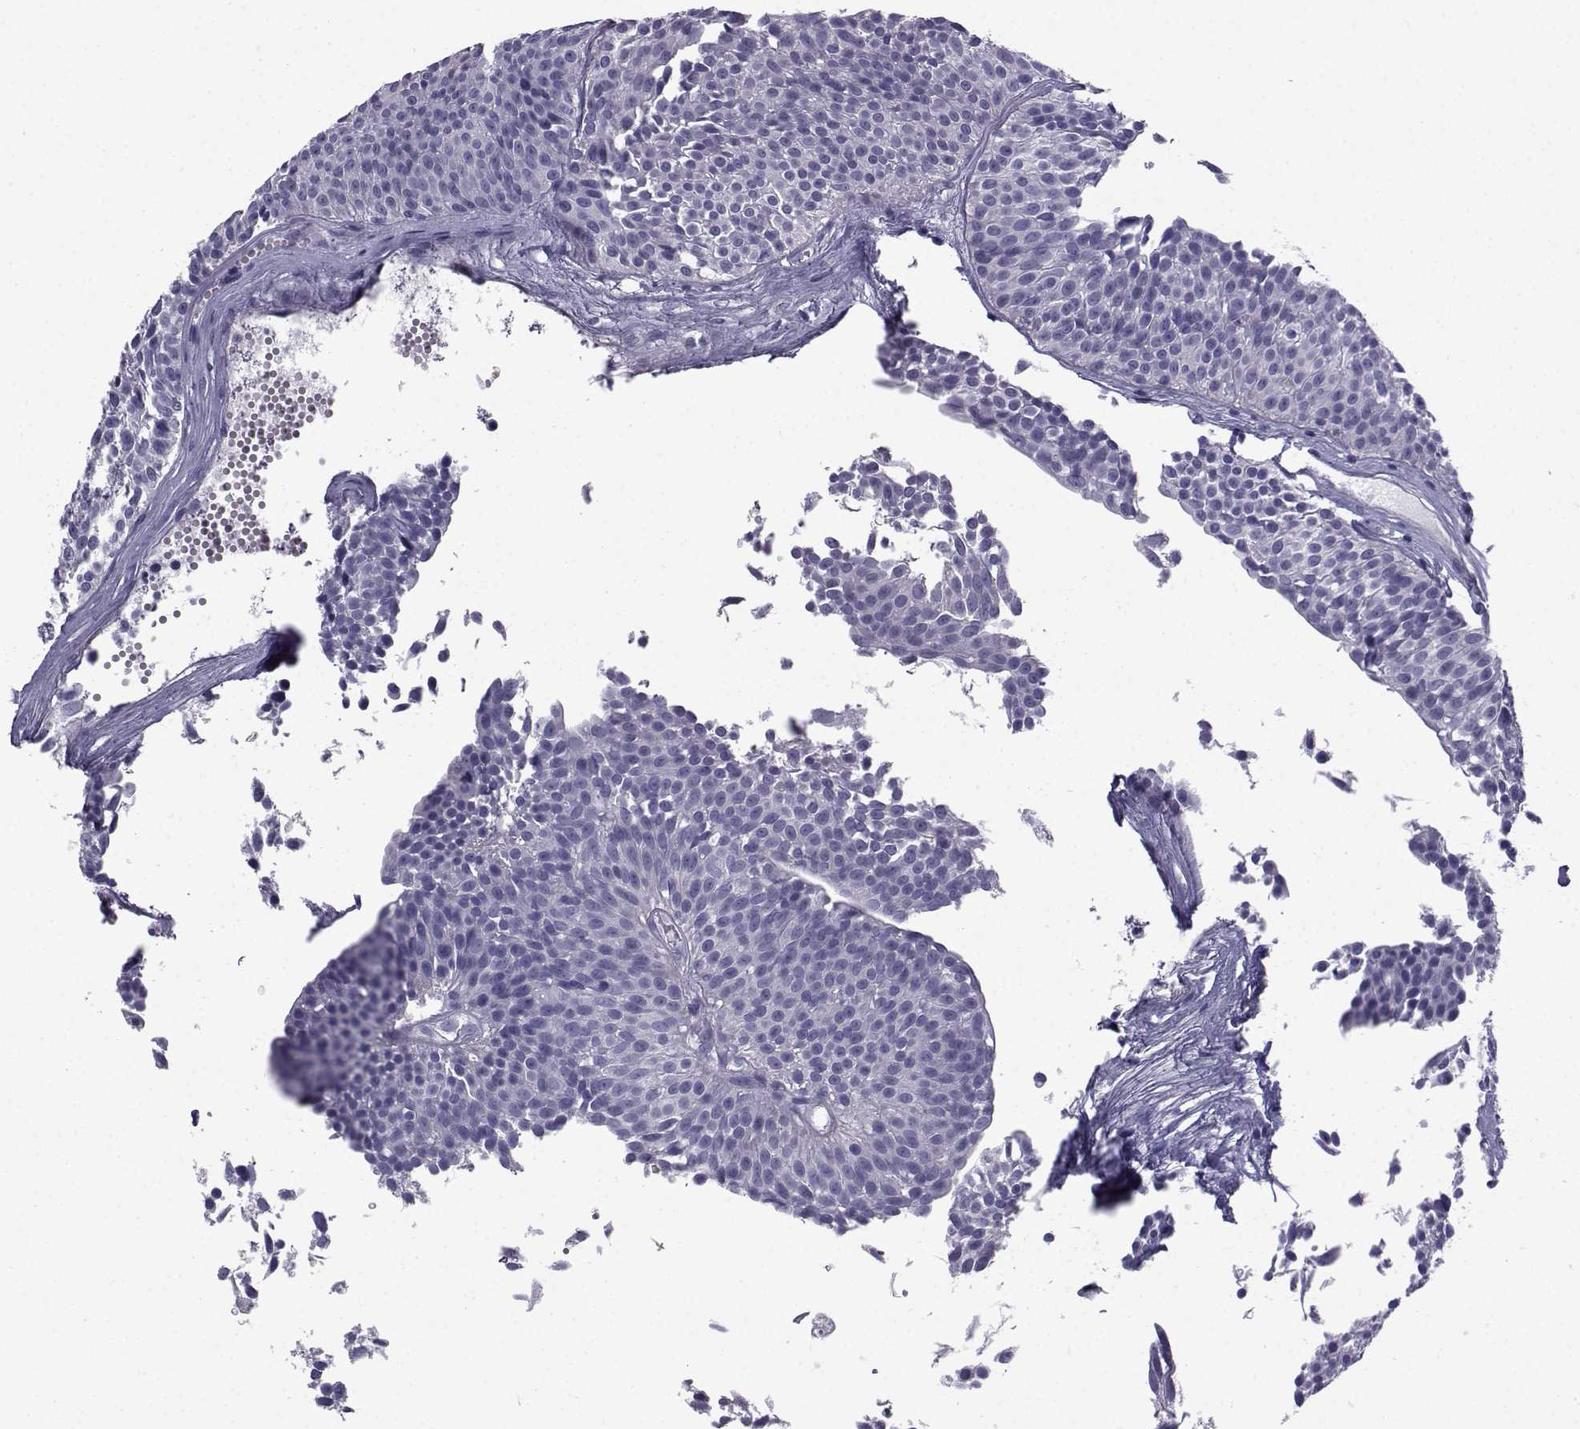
{"staining": {"intensity": "negative", "quantity": "none", "location": "none"}, "tissue": "urothelial cancer", "cell_type": "Tumor cells", "image_type": "cancer", "snomed": [{"axis": "morphology", "description": "Urothelial carcinoma, Low grade"}, {"axis": "topography", "description": "Urinary bladder"}], "caption": "The micrograph exhibits no significant positivity in tumor cells of urothelial carcinoma (low-grade).", "gene": "SPANXD", "patient": {"sex": "male", "age": 63}}